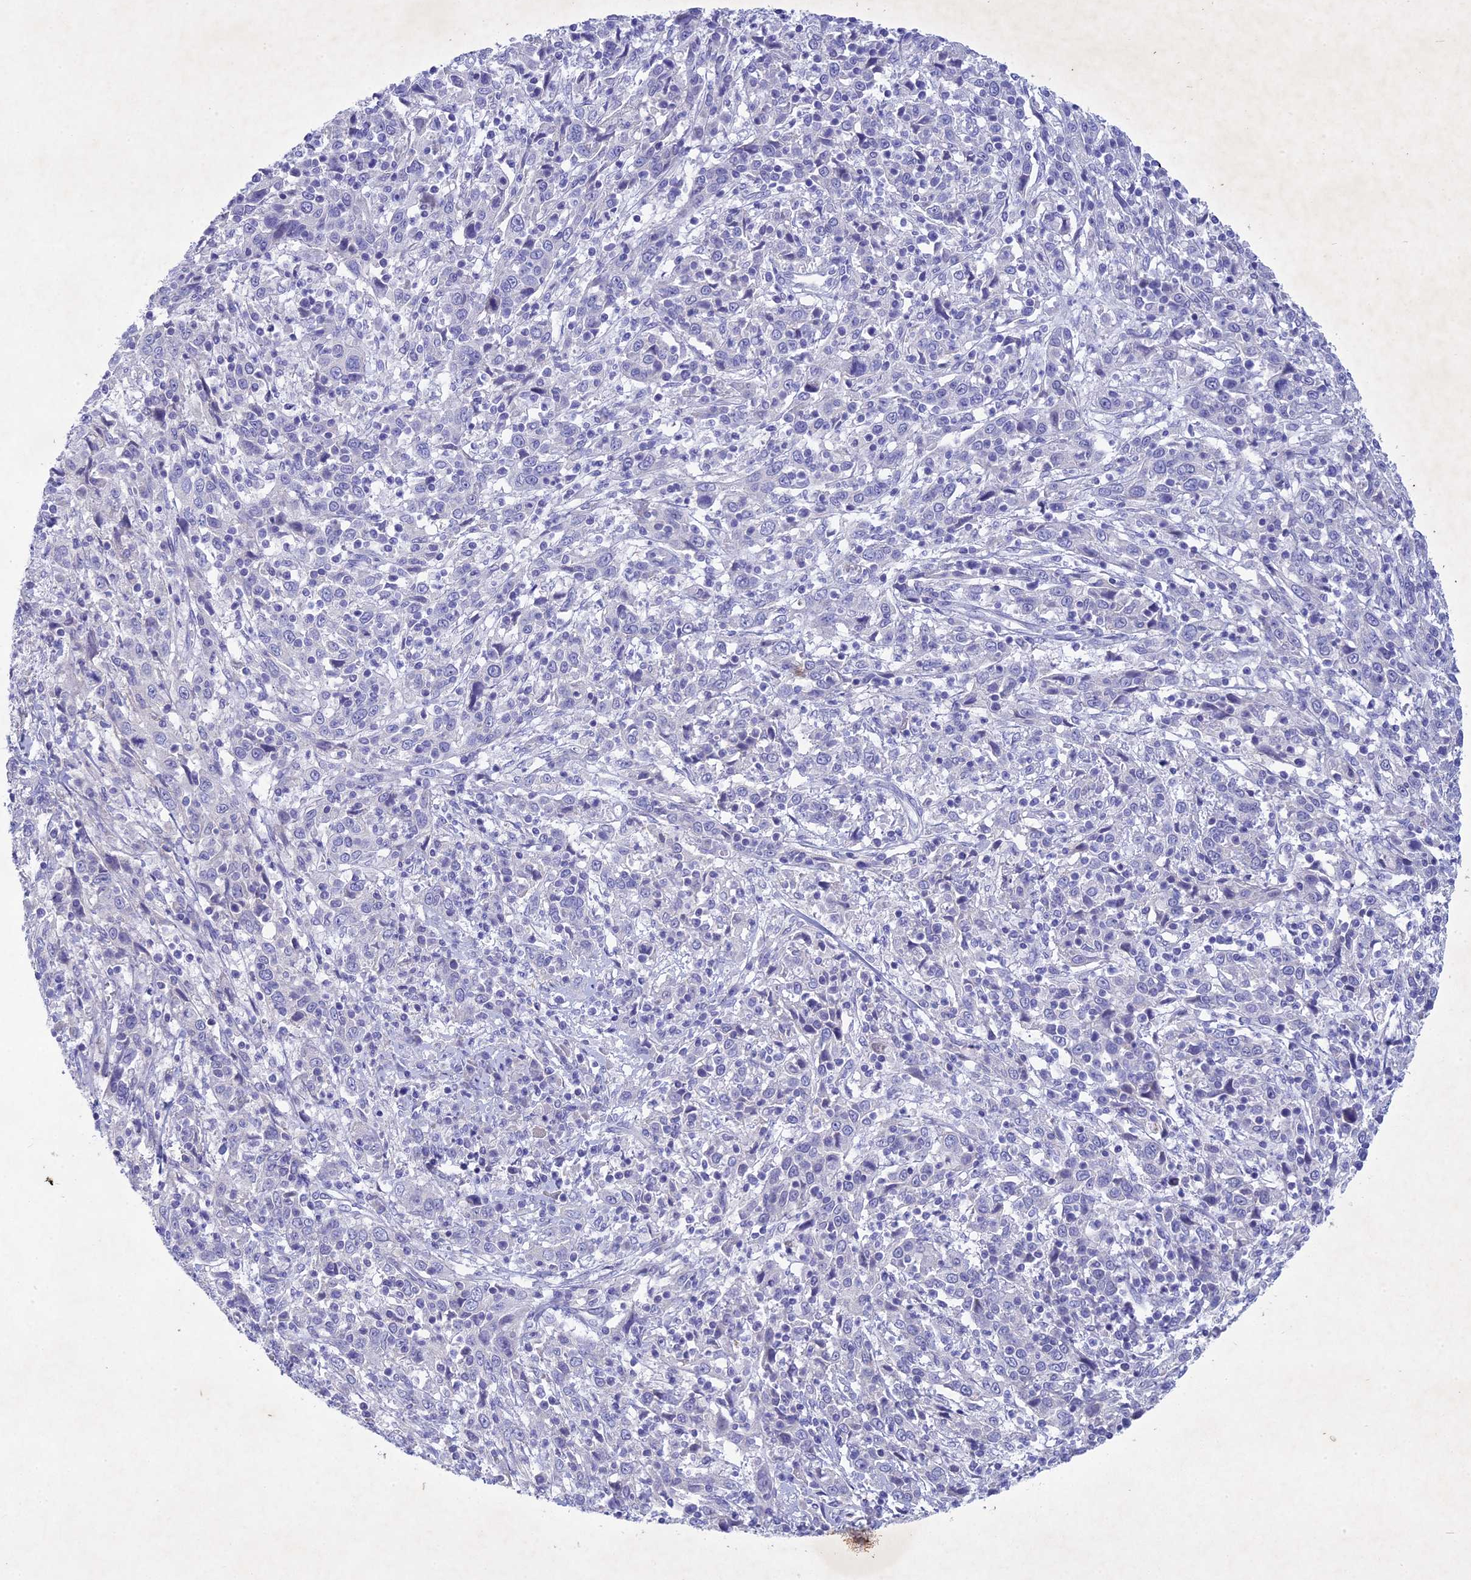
{"staining": {"intensity": "negative", "quantity": "none", "location": "none"}, "tissue": "cervical cancer", "cell_type": "Tumor cells", "image_type": "cancer", "snomed": [{"axis": "morphology", "description": "Squamous cell carcinoma, NOS"}, {"axis": "topography", "description": "Cervix"}], "caption": "Cervical cancer (squamous cell carcinoma) was stained to show a protein in brown. There is no significant positivity in tumor cells. (DAB IHC visualized using brightfield microscopy, high magnification).", "gene": "BTBD19", "patient": {"sex": "female", "age": 46}}